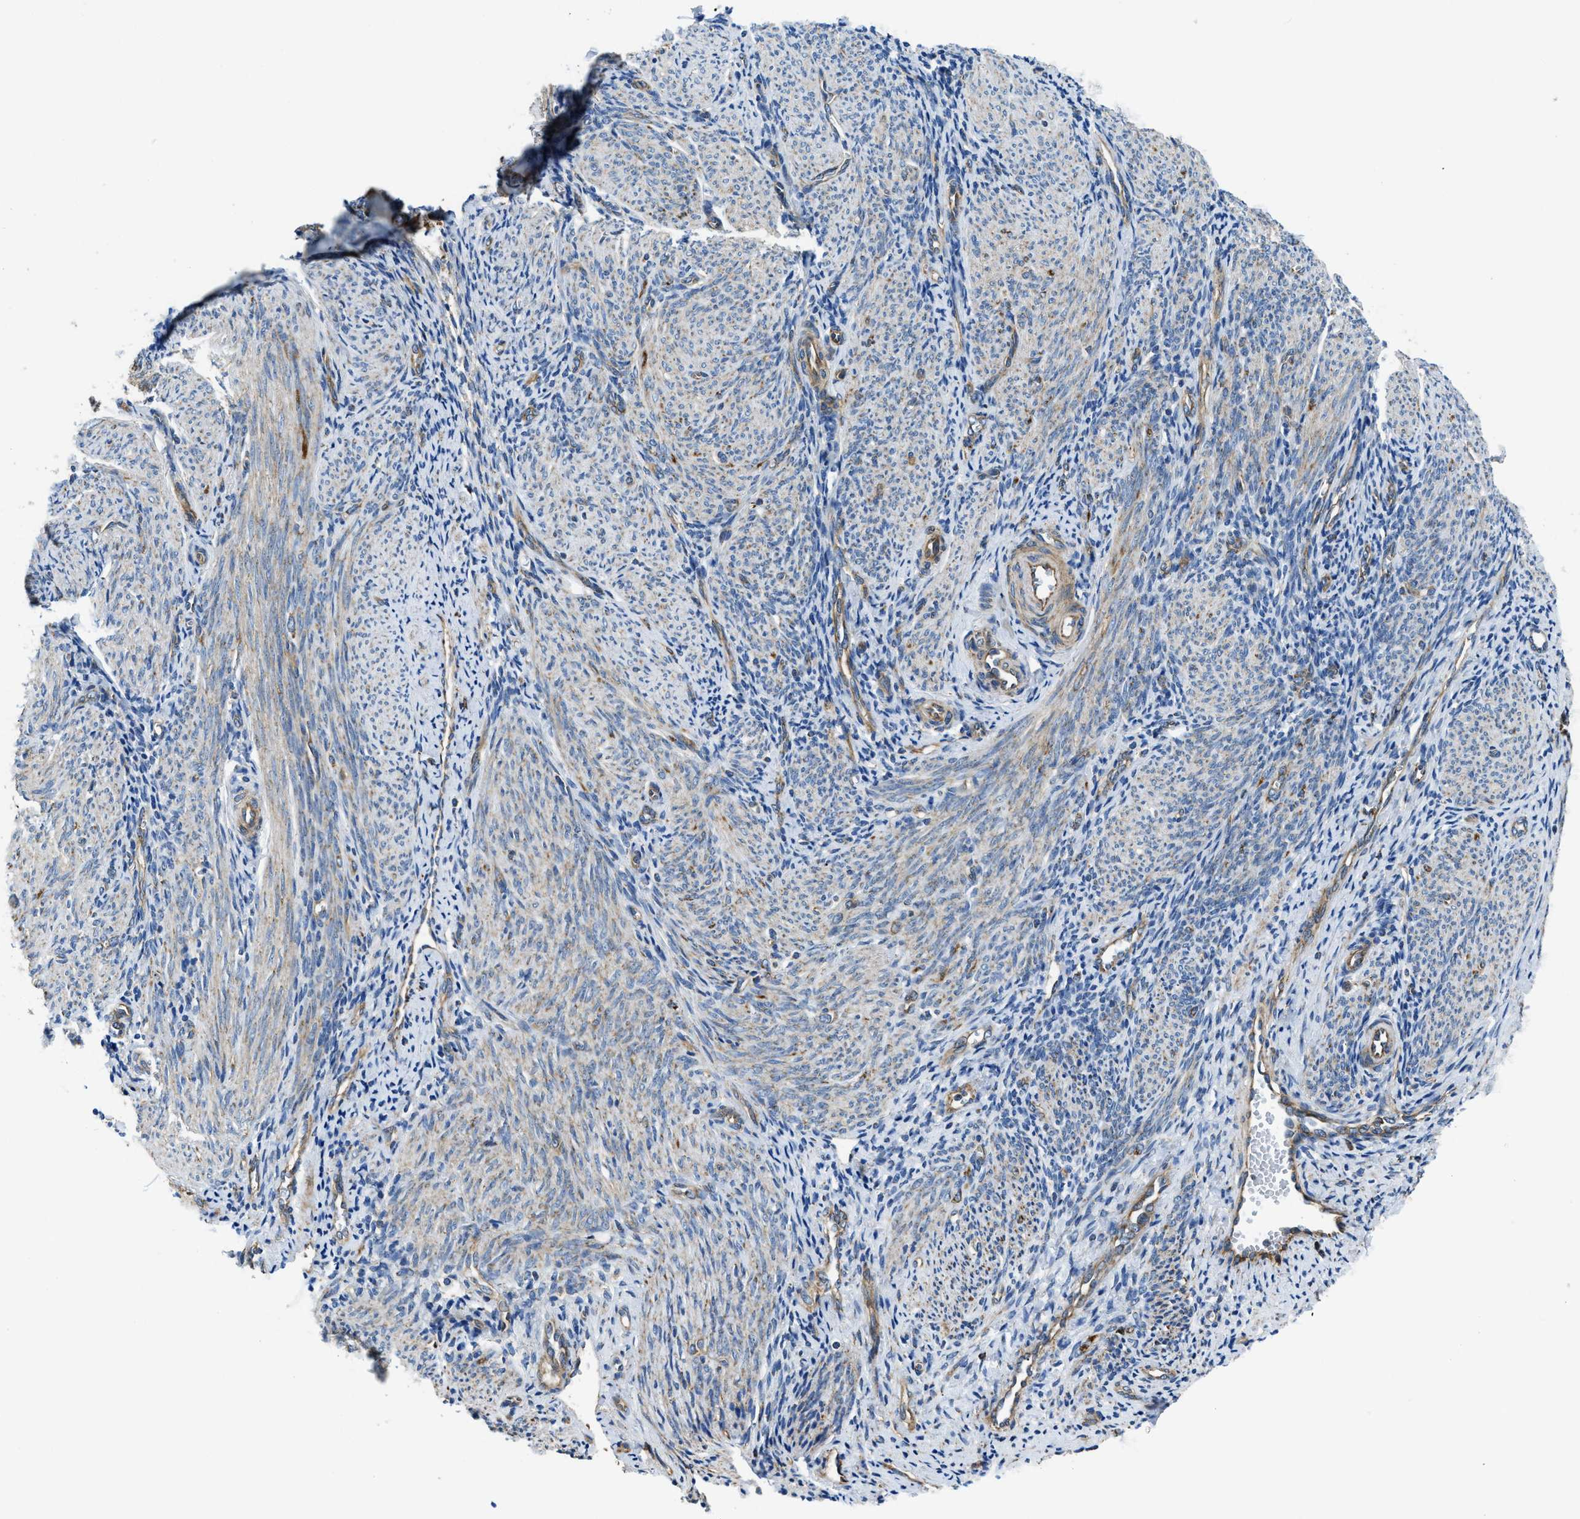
{"staining": {"intensity": "negative", "quantity": "none", "location": "none"}, "tissue": "endometrium", "cell_type": "Cells in endometrial stroma", "image_type": "normal", "snomed": [{"axis": "morphology", "description": "Normal tissue, NOS"}, {"axis": "topography", "description": "Endometrium"}], "caption": "The IHC photomicrograph has no significant expression in cells in endometrial stroma of endometrium. (Stains: DAB (3,3'-diaminobenzidine) immunohistochemistry with hematoxylin counter stain, Microscopy: brightfield microscopy at high magnification).", "gene": "STK33", "patient": {"sex": "female", "age": 50}}